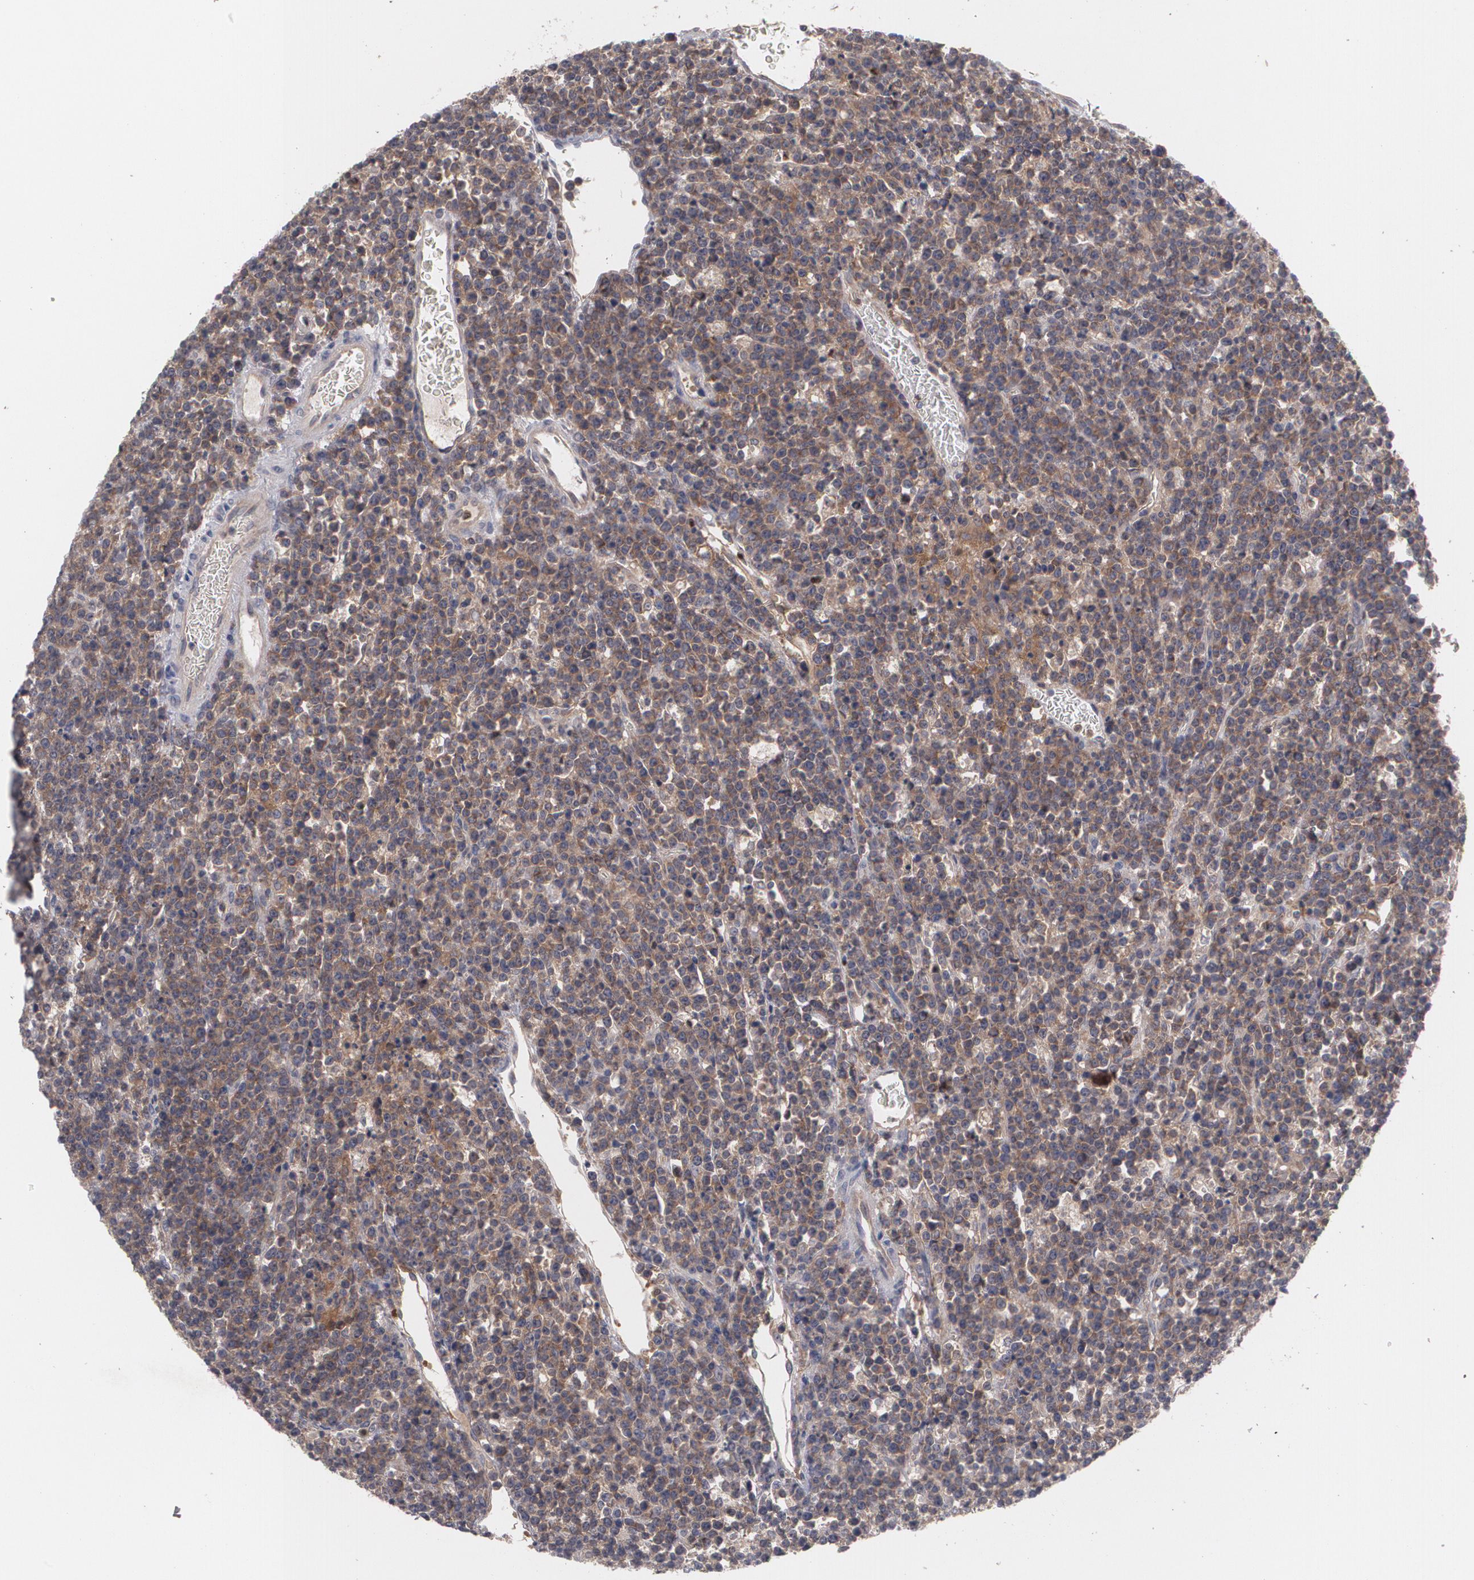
{"staining": {"intensity": "weak", "quantity": ">75%", "location": "cytoplasmic/membranous"}, "tissue": "lymphoma", "cell_type": "Tumor cells", "image_type": "cancer", "snomed": [{"axis": "morphology", "description": "Malignant lymphoma, non-Hodgkin's type, High grade"}, {"axis": "topography", "description": "Ovary"}], "caption": "Human malignant lymphoma, non-Hodgkin's type (high-grade) stained for a protein (brown) exhibits weak cytoplasmic/membranous positive staining in about >75% of tumor cells.", "gene": "HTT", "patient": {"sex": "female", "age": 56}}